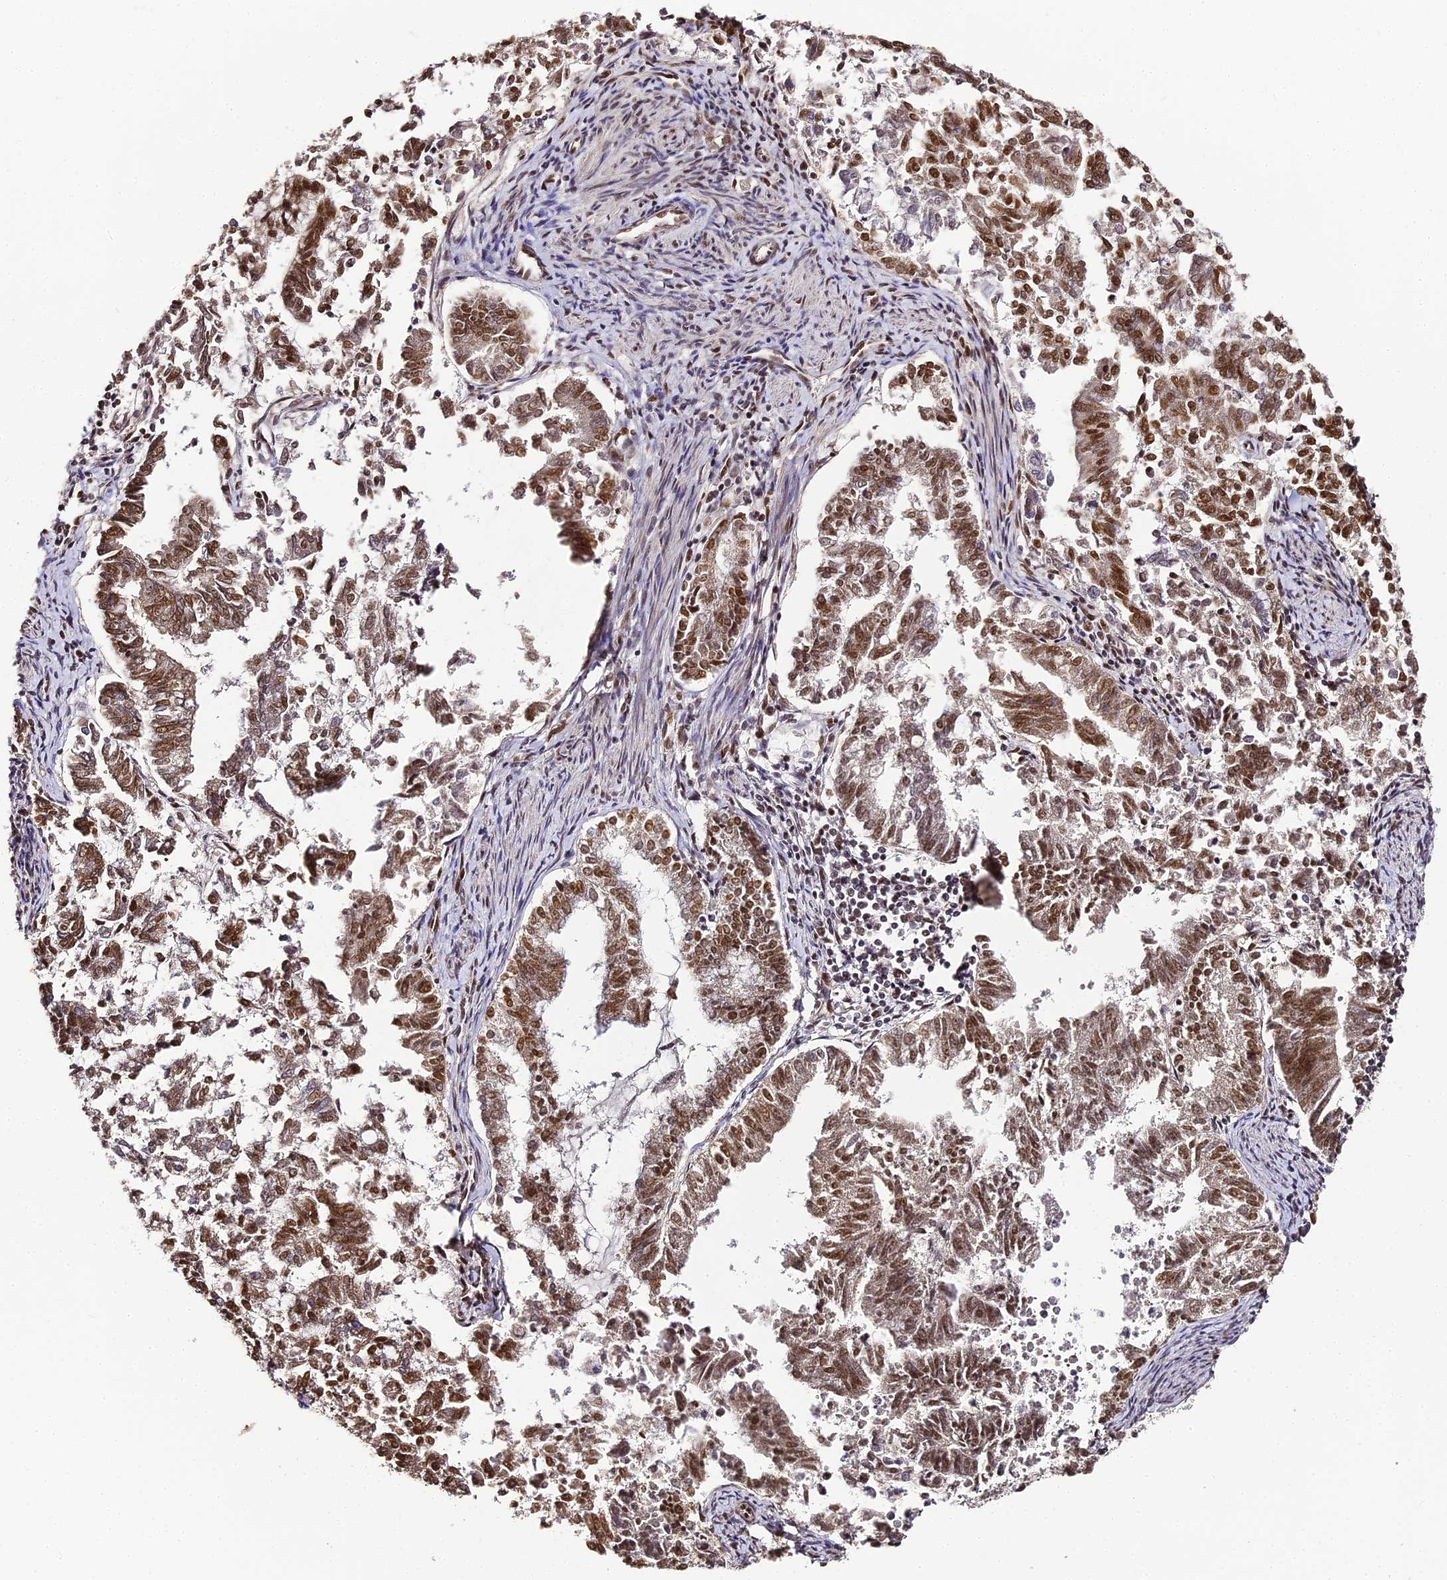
{"staining": {"intensity": "moderate", "quantity": ">75%", "location": "nuclear"}, "tissue": "endometrial cancer", "cell_type": "Tumor cells", "image_type": "cancer", "snomed": [{"axis": "morphology", "description": "Adenocarcinoma, NOS"}, {"axis": "topography", "description": "Endometrium"}], "caption": "A high-resolution micrograph shows immunohistochemistry staining of endometrial adenocarcinoma, which shows moderate nuclear expression in approximately >75% of tumor cells.", "gene": "HNRNPA1", "patient": {"sex": "female", "age": 79}}